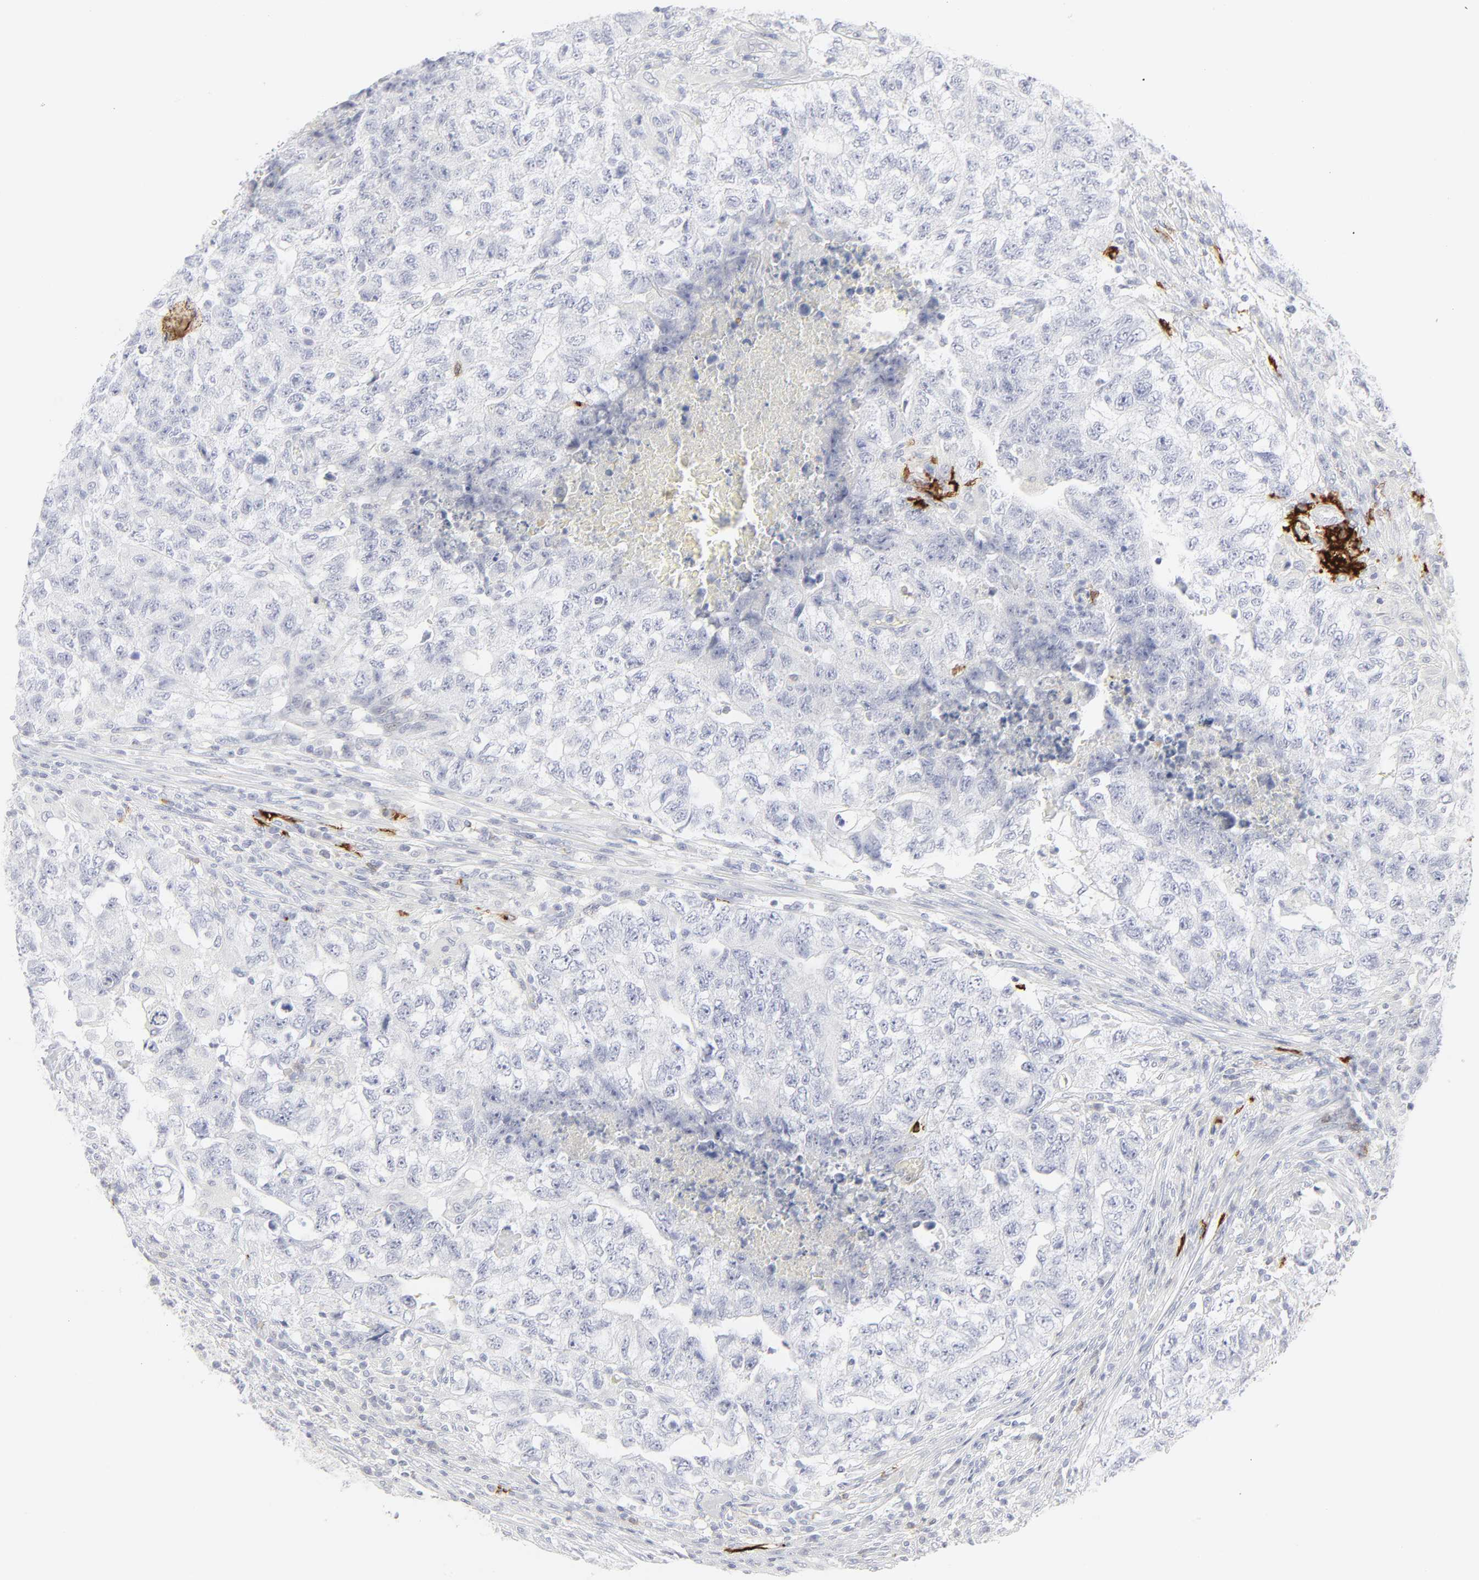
{"staining": {"intensity": "negative", "quantity": "none", "location": "none"}, "tissue": "testis cancer", "cell_type": "Tumor cells", "image_type": "cancer", "snomed": [{"axis": "morphology", "description": "Carcinoma, Embryonal, NOS"}, {"axis": "topography", "description": "Testis"}], "caption": "Testis cancer was stained to show a protein in brown. There is no significant staining in tumor cells.", "gene": "CCR7", "patient": {"sex": "male", "age": 21}}